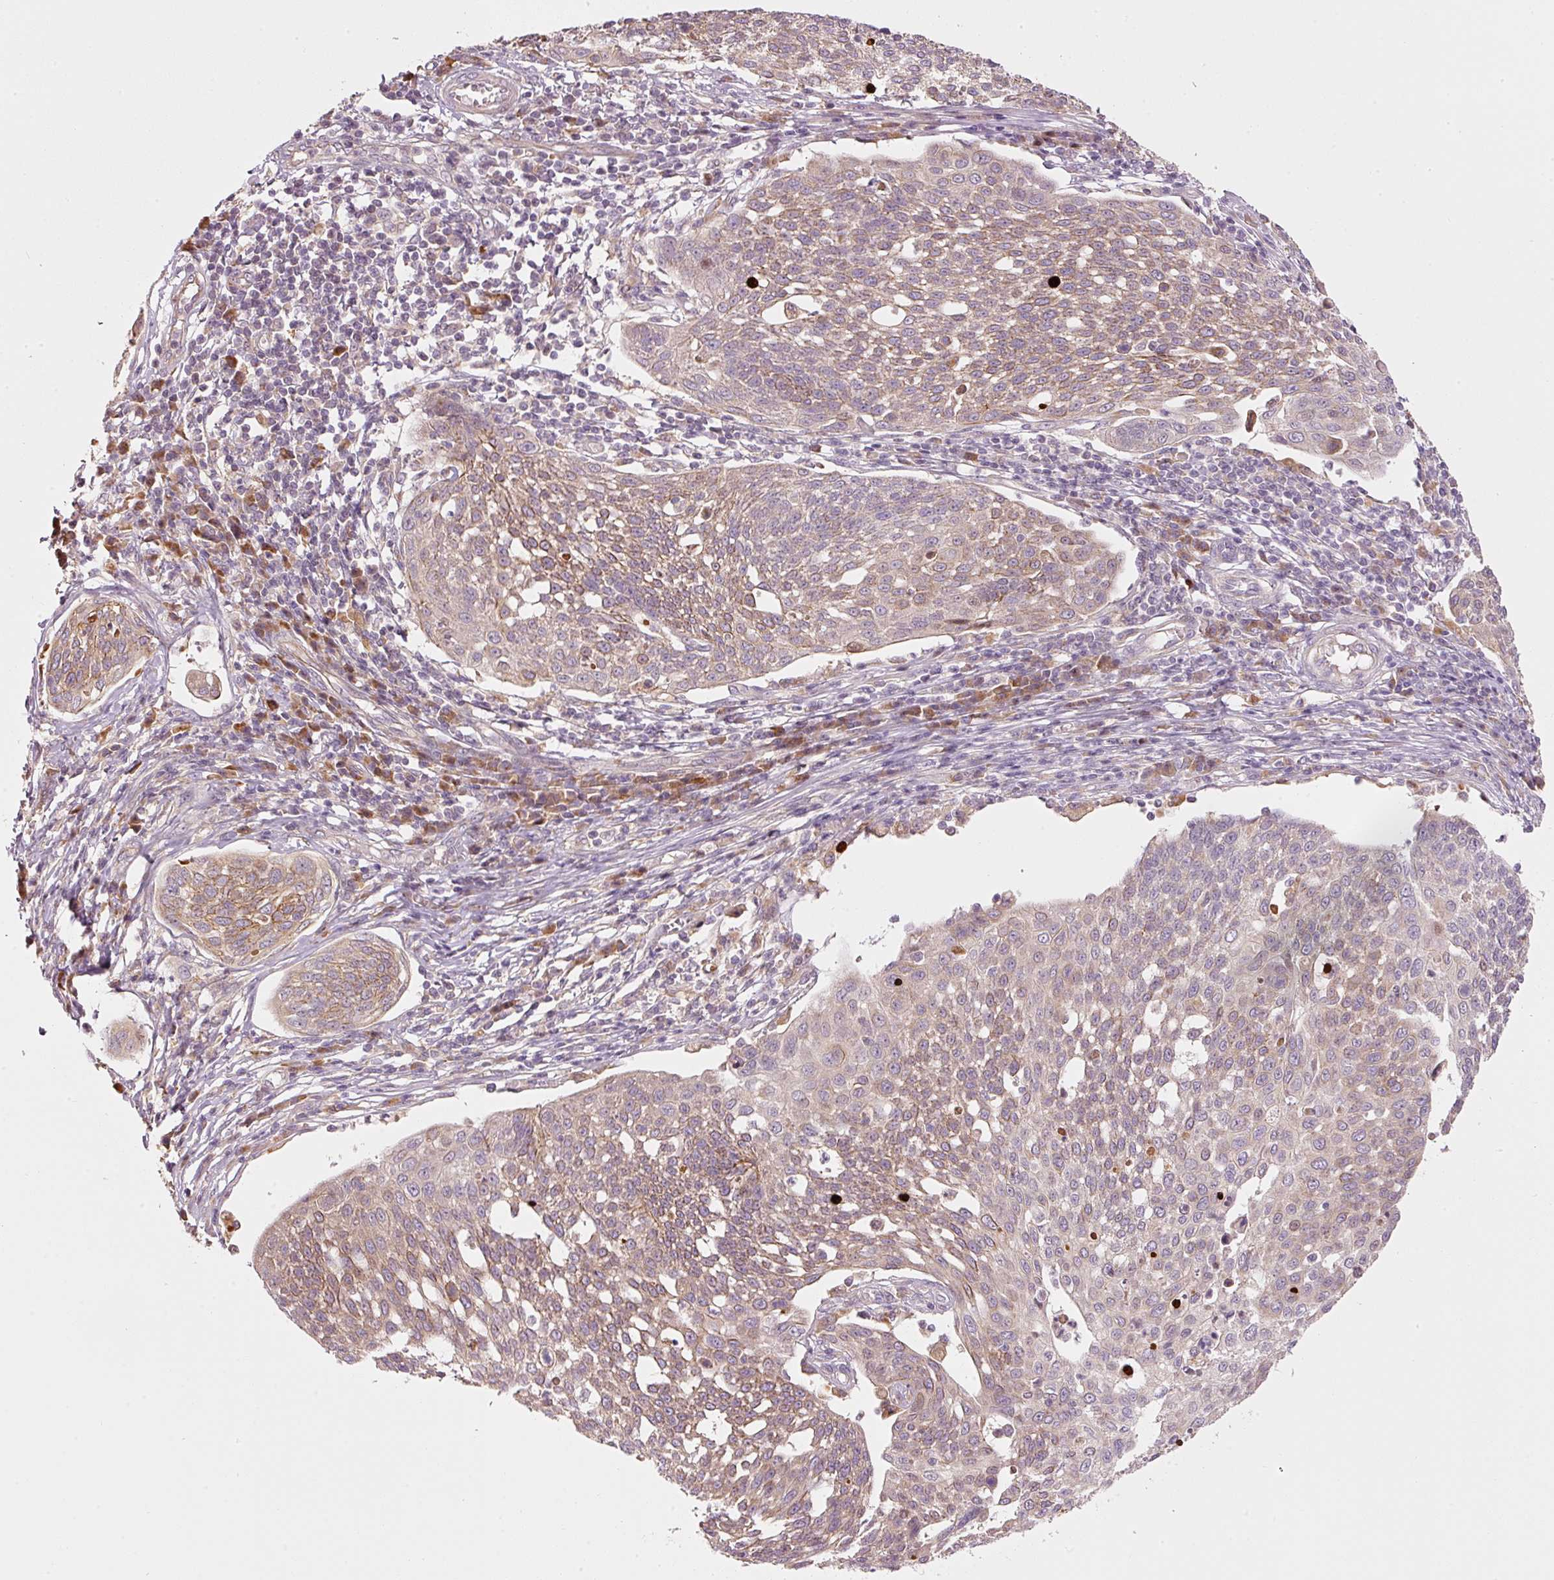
{"staining": {"intensity": "moderate", "quantity": ">75%", "location": "cytoplasmic/membranous"}, "tissue": "cervical cancer", "cell_type": "Tumor cells", "image_type": "cancer", "snomed": [{"axis": "morphology", "description": "Squamous cell carcinoma, NOS"}, {"axis": "topography", "description": "Cervix"}], "caption": "Protein expression analysis of human squamous cell carcinoma (cervical) reveals moderate cytoplasmic/membranous staining in about >75% of tumor cells.", "gene": "MAP10", "patient": {"sex": "female", "age": 34}}